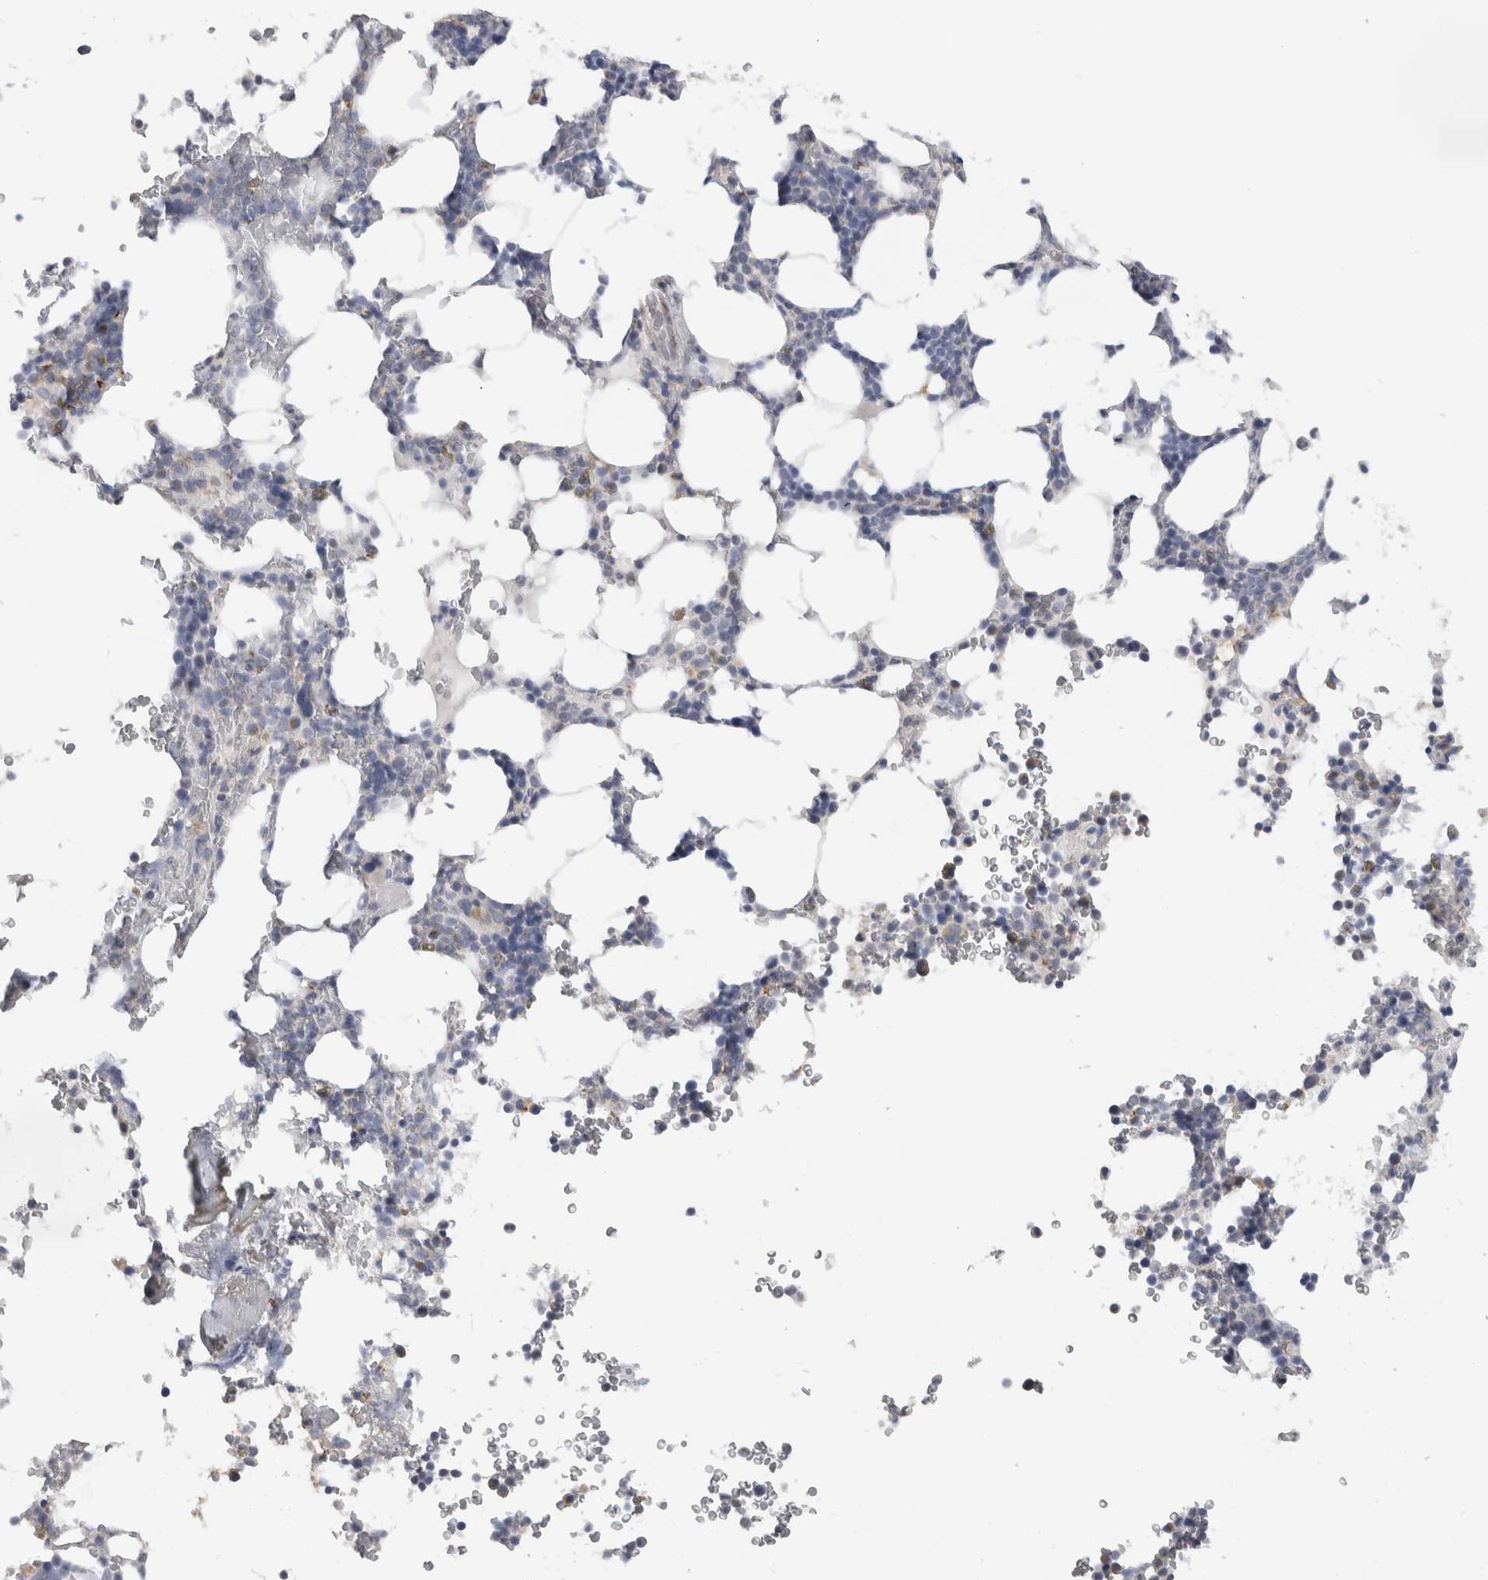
{"staining": {"intensity": "moderate", "quantity": "<25%", "location": "cytoplasmic/membranous"}, "tissue": "bone marrow", "cell_type": "Hematopoietic cells", "image_type": "normal", "snomed": [{"axis": "morphology", "description": "Normal tissue, NOS"}, {"axis": "topography", "description": "Bone marrow"}], "caption": "Immunohistochemical staining of unremarkable human bone marrow displays low levels of moderate cytoplasmic/membranous positivity in about <25% of hematopoietic cells.", "gene": "MGAT1", "patient": {"sex": "male", "age": 58}}